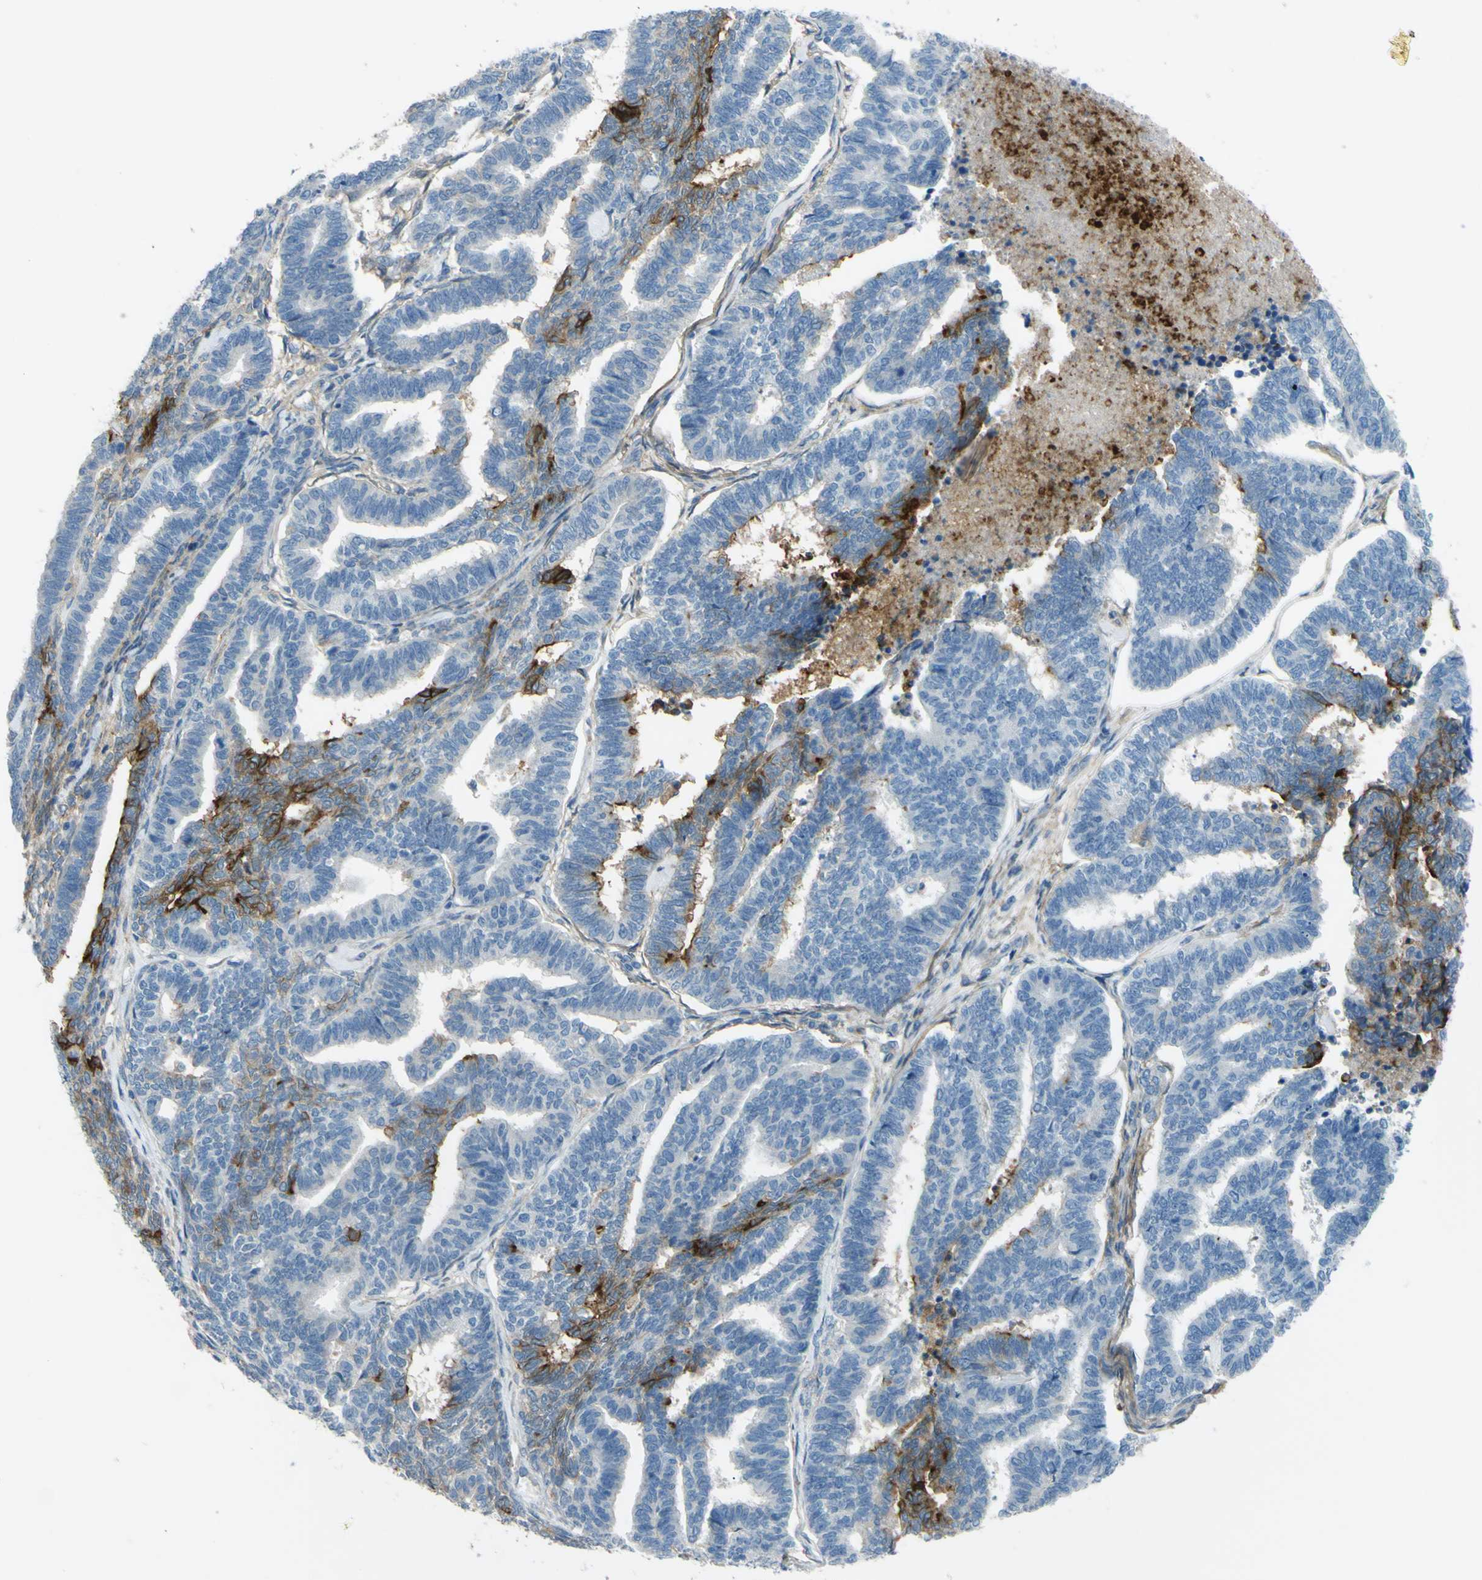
{"staining": {"intensity": "negative", "quantity": "none", "location": "none"}, "tissue": "endometrial cancer", "cell_type": "Tumor cells", "image_type": "cancer", "snomed": [{"axis": "morphology", "description": "Adenocarcinoma, NOS"}, {"axis": "topography", "description": "Endometrium"}], "caption": "Immunohistochemistry (IHC) photomicrograph of human endometrial adenocarcinoma stained for a protein (brown), which shows no staining in tumor cells.", "gene": "ARHGAP1", "patient": {"sex": "female", "age": 70}}